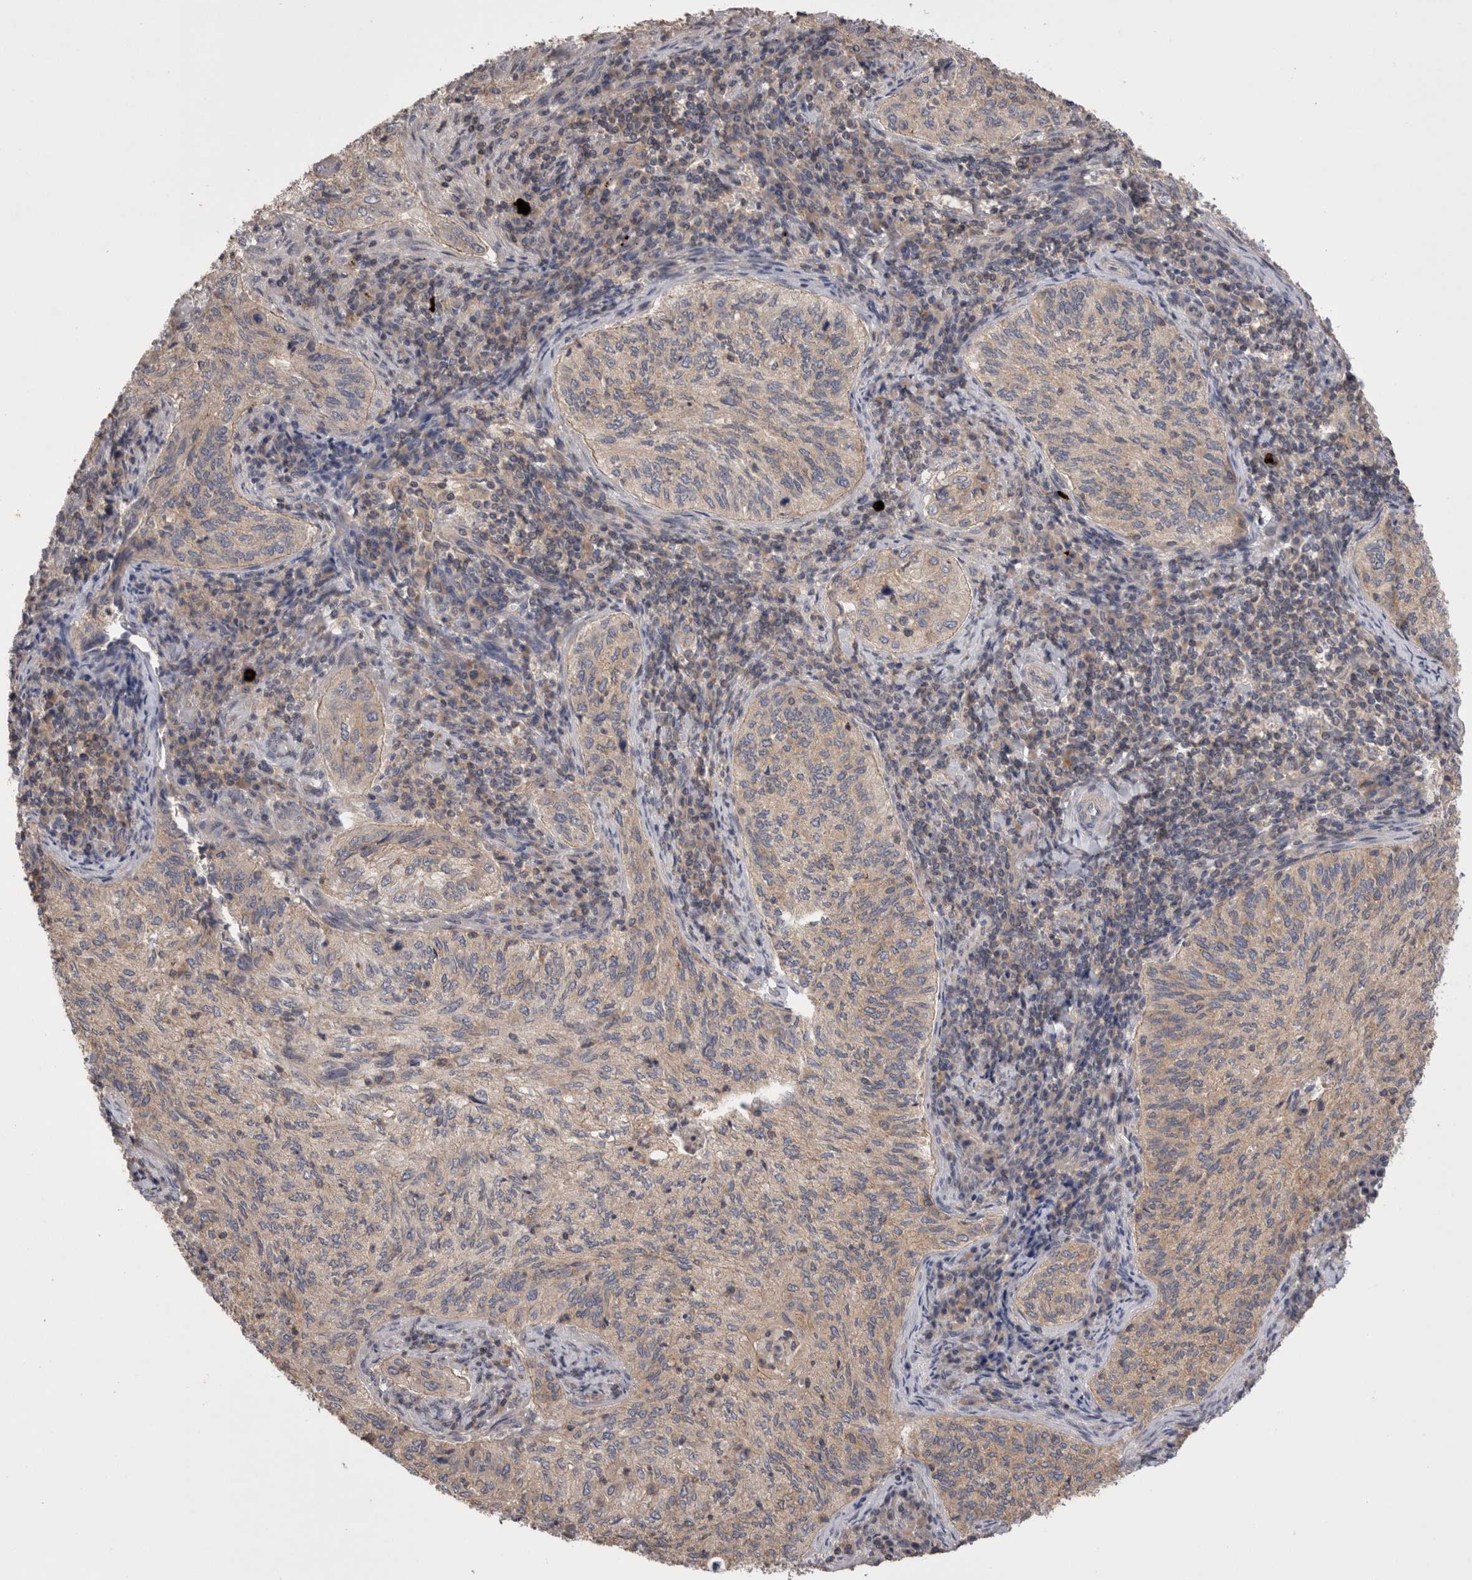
{"staining": {"intensity": "weak", "quantity": ">75%", "location": "cytoplasmic/membranous"}, "tissue": "cervical cancer", "cell_type": "Tumor cells", "image_type": "cancer", "snomed": [{"axis": "morphology", "description": "Squamous cell carcinoma, NOS"}, {"axis": "topography", "description": "Cervix"}], "caption": "Protein staining of cervical squamous cell carcinoma tissue exhibits weak cytoplasmic/membranous staining in approximately >75% of tumor cells.", "gene": "OTOR", "patient": {"sex": "female", "age": 30}}